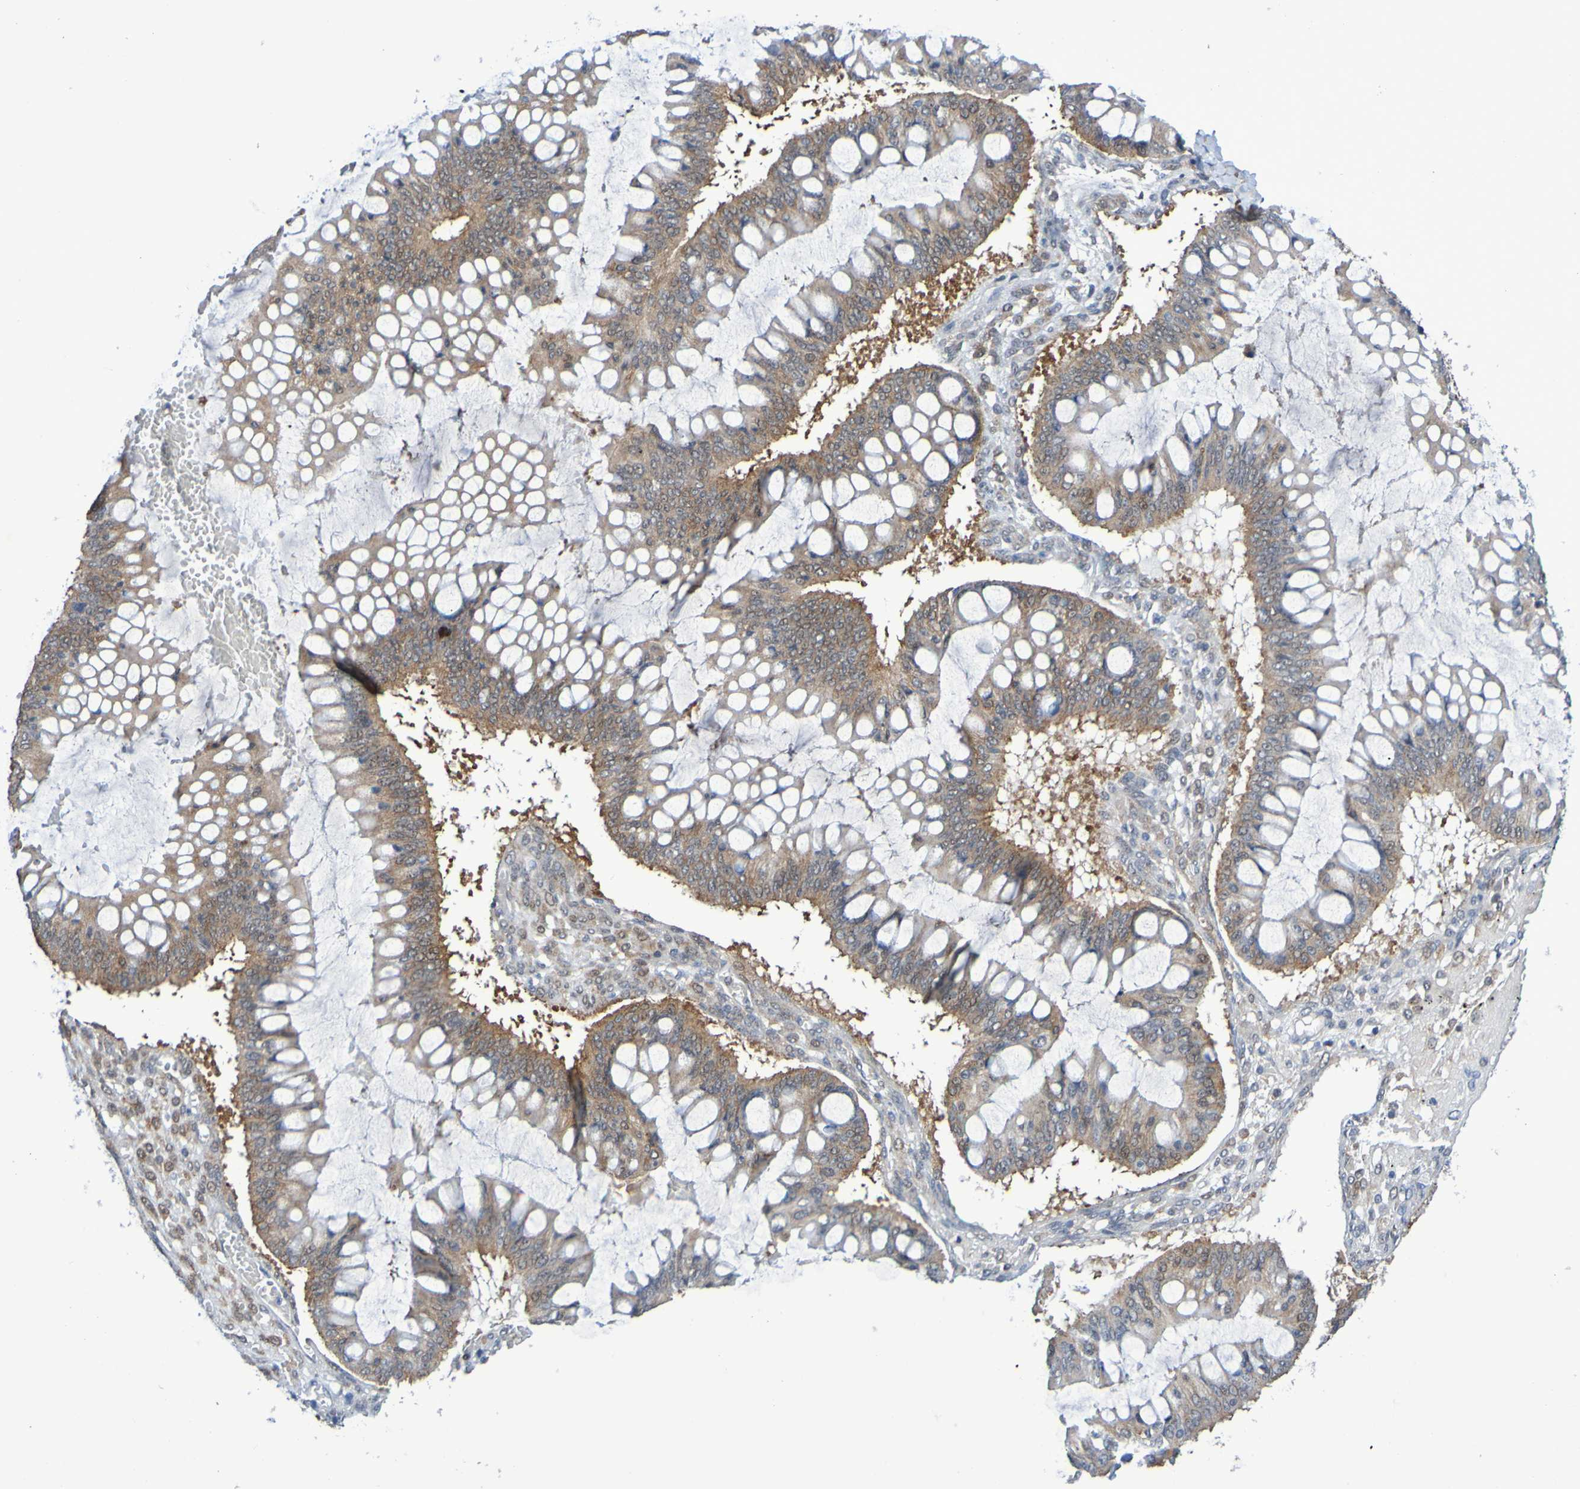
{"staining": {"intensity": "moderate", "quantity": ">75%", "location": "cytoplasmic/membranous"}, "tissue": "ovarian cancer", "cell_type": "Tumor cells", "image_type": "cancer", "snomed": [{"axis": "morphology", "description": "Cystadenocarcinoma, mucinous, NOS"}, {"axis": "topography", "description": "Ovary"}], "caption": "Protein expression analysis of ovarian mucinous cystadenocarcinoma reveals moderate cytoplasmic/membranous staining in approximately >75% of tumor cells.", "gene": "ATIC", "patient": {"sex": "female", "age": 73}}